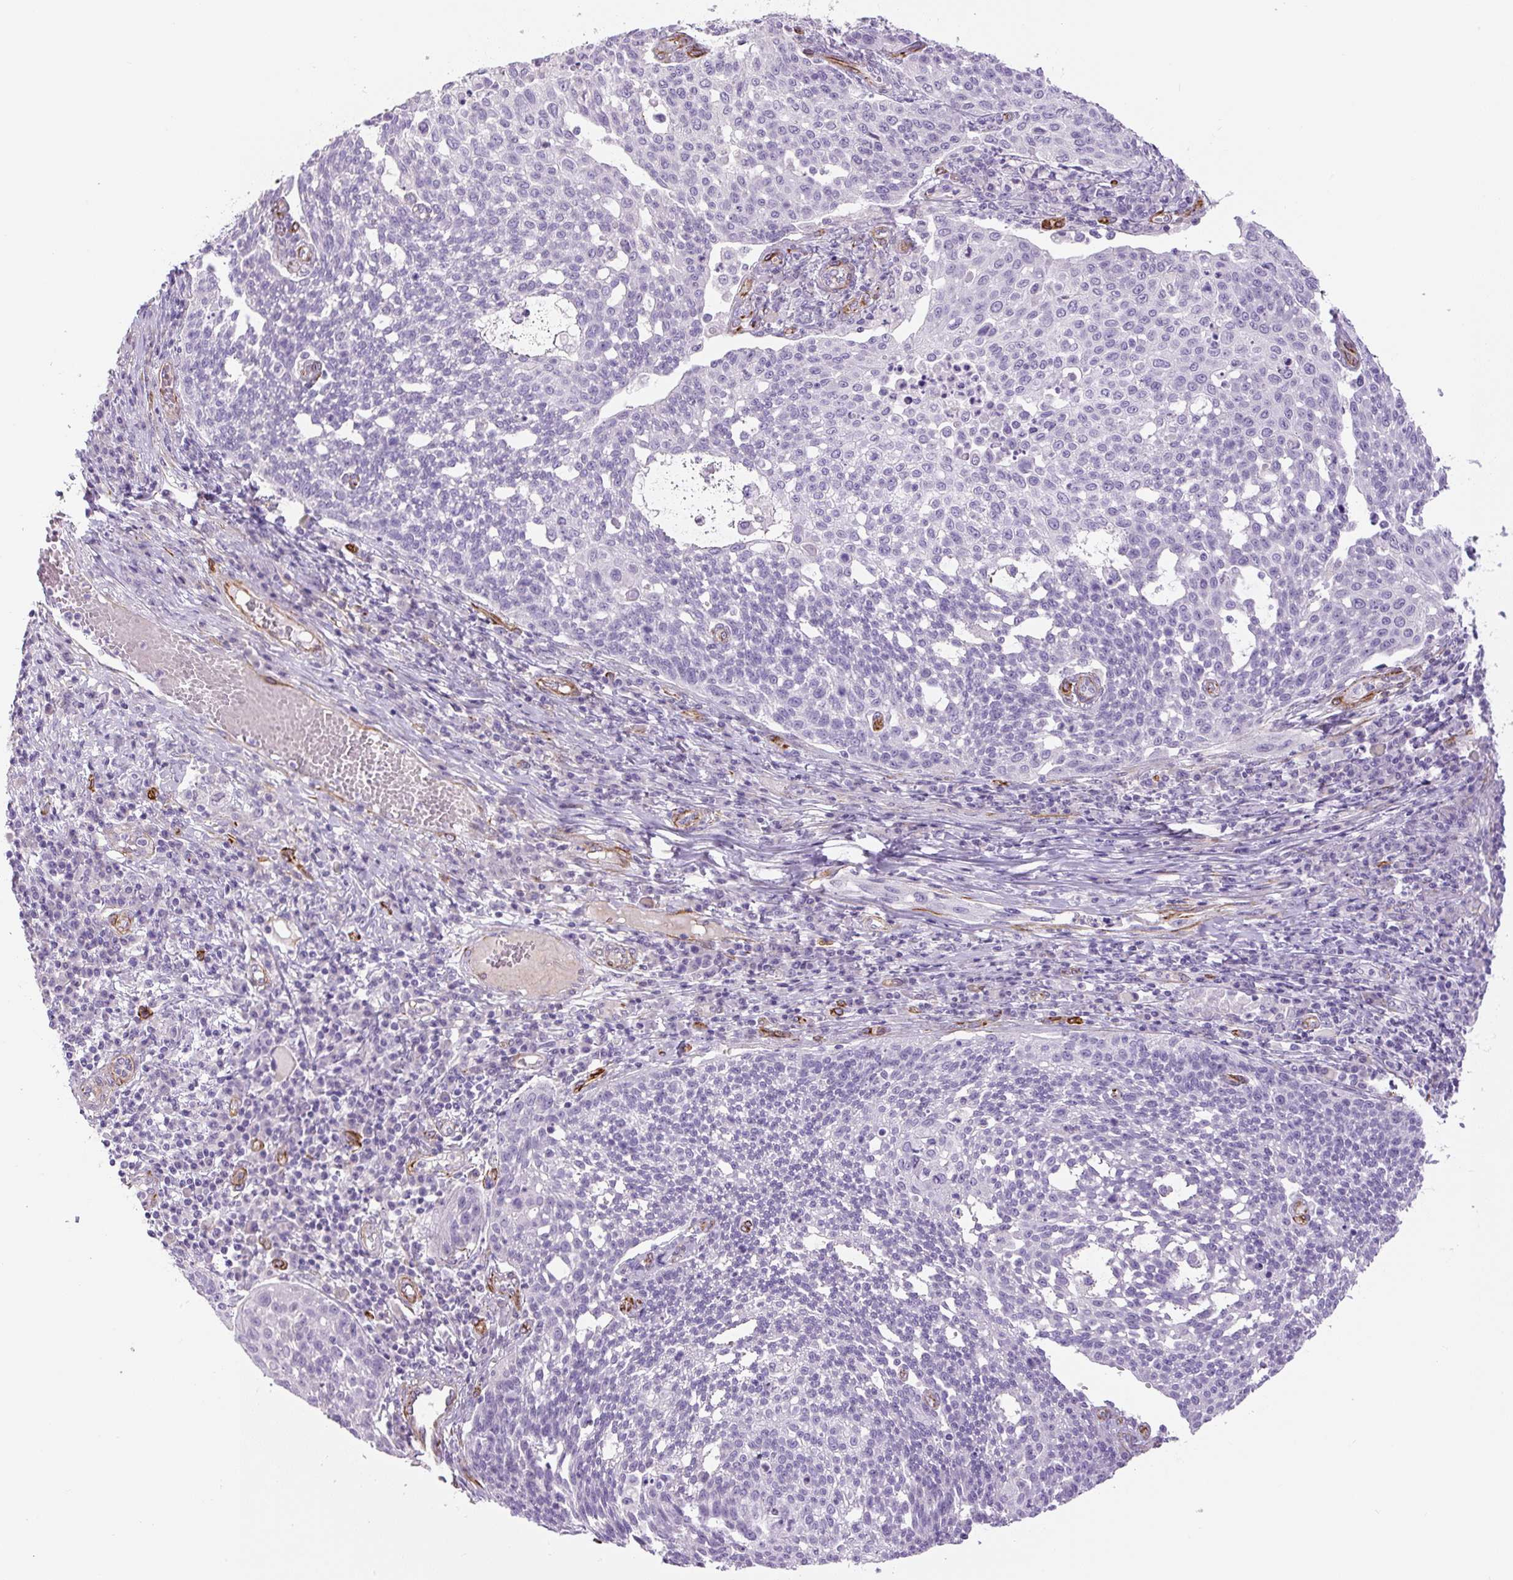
{"staining": {"intensity": "negative", "quantity": "none", "location": "none"}, "tissue": "cervical cancer", "cell_type": "Tumor cells", "image_type": "cancer", "snomed": [{"axis": "morphology", "description": "Squamous cell carcinoma, NOS"}, {"axis": "topography", "description": "Cervix"}], "caption": "There is no significant expression in tumor cells of cervical cancer (squamous cell carcinoma).", "gene": "NES", "patient": {"sex": "female", "age": 34}}